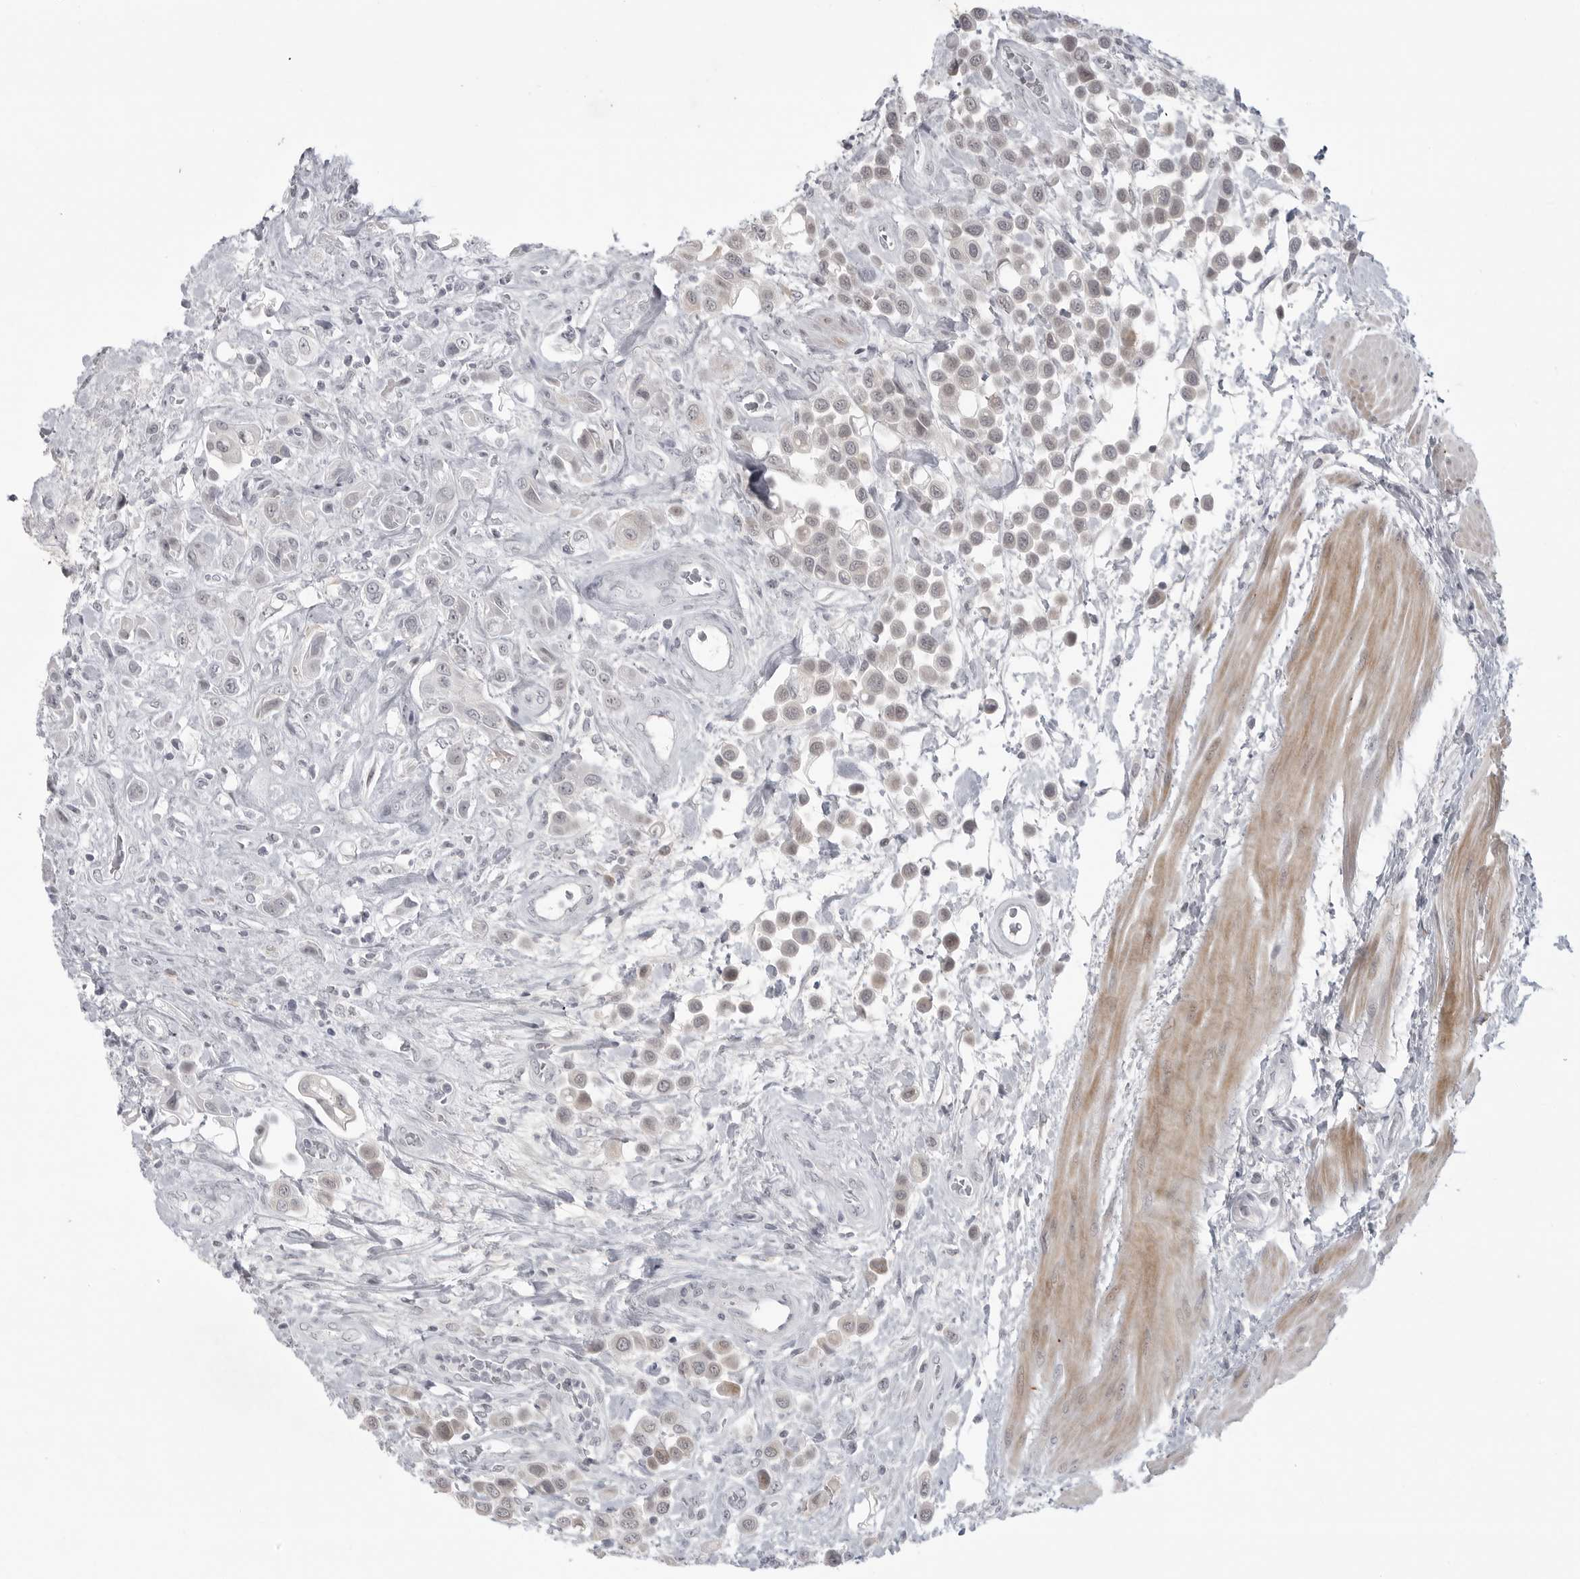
{"staining": {"intensity": "weak", "quantity": "25%-75%", "location": "cytoplasmic/membranous"}, "tissue": "urothelial cancer", "cell_type": "Tumor cells", "image_type": "cancer", "snomed": [{"axis": "morphology", "description": "Urothelial carcinoma, High grade"}, {"axis": "topography", "description": "Urinary bladder"}], "caption": "Urothelial cancer tissue exhibits weak cytoplasmic/membranous expression in approximately 25%-75% of tumor cells, visualized by immunohistochemistry.", "gene": "TCTN3", "patient": {"sex": "male", "age": 50}}